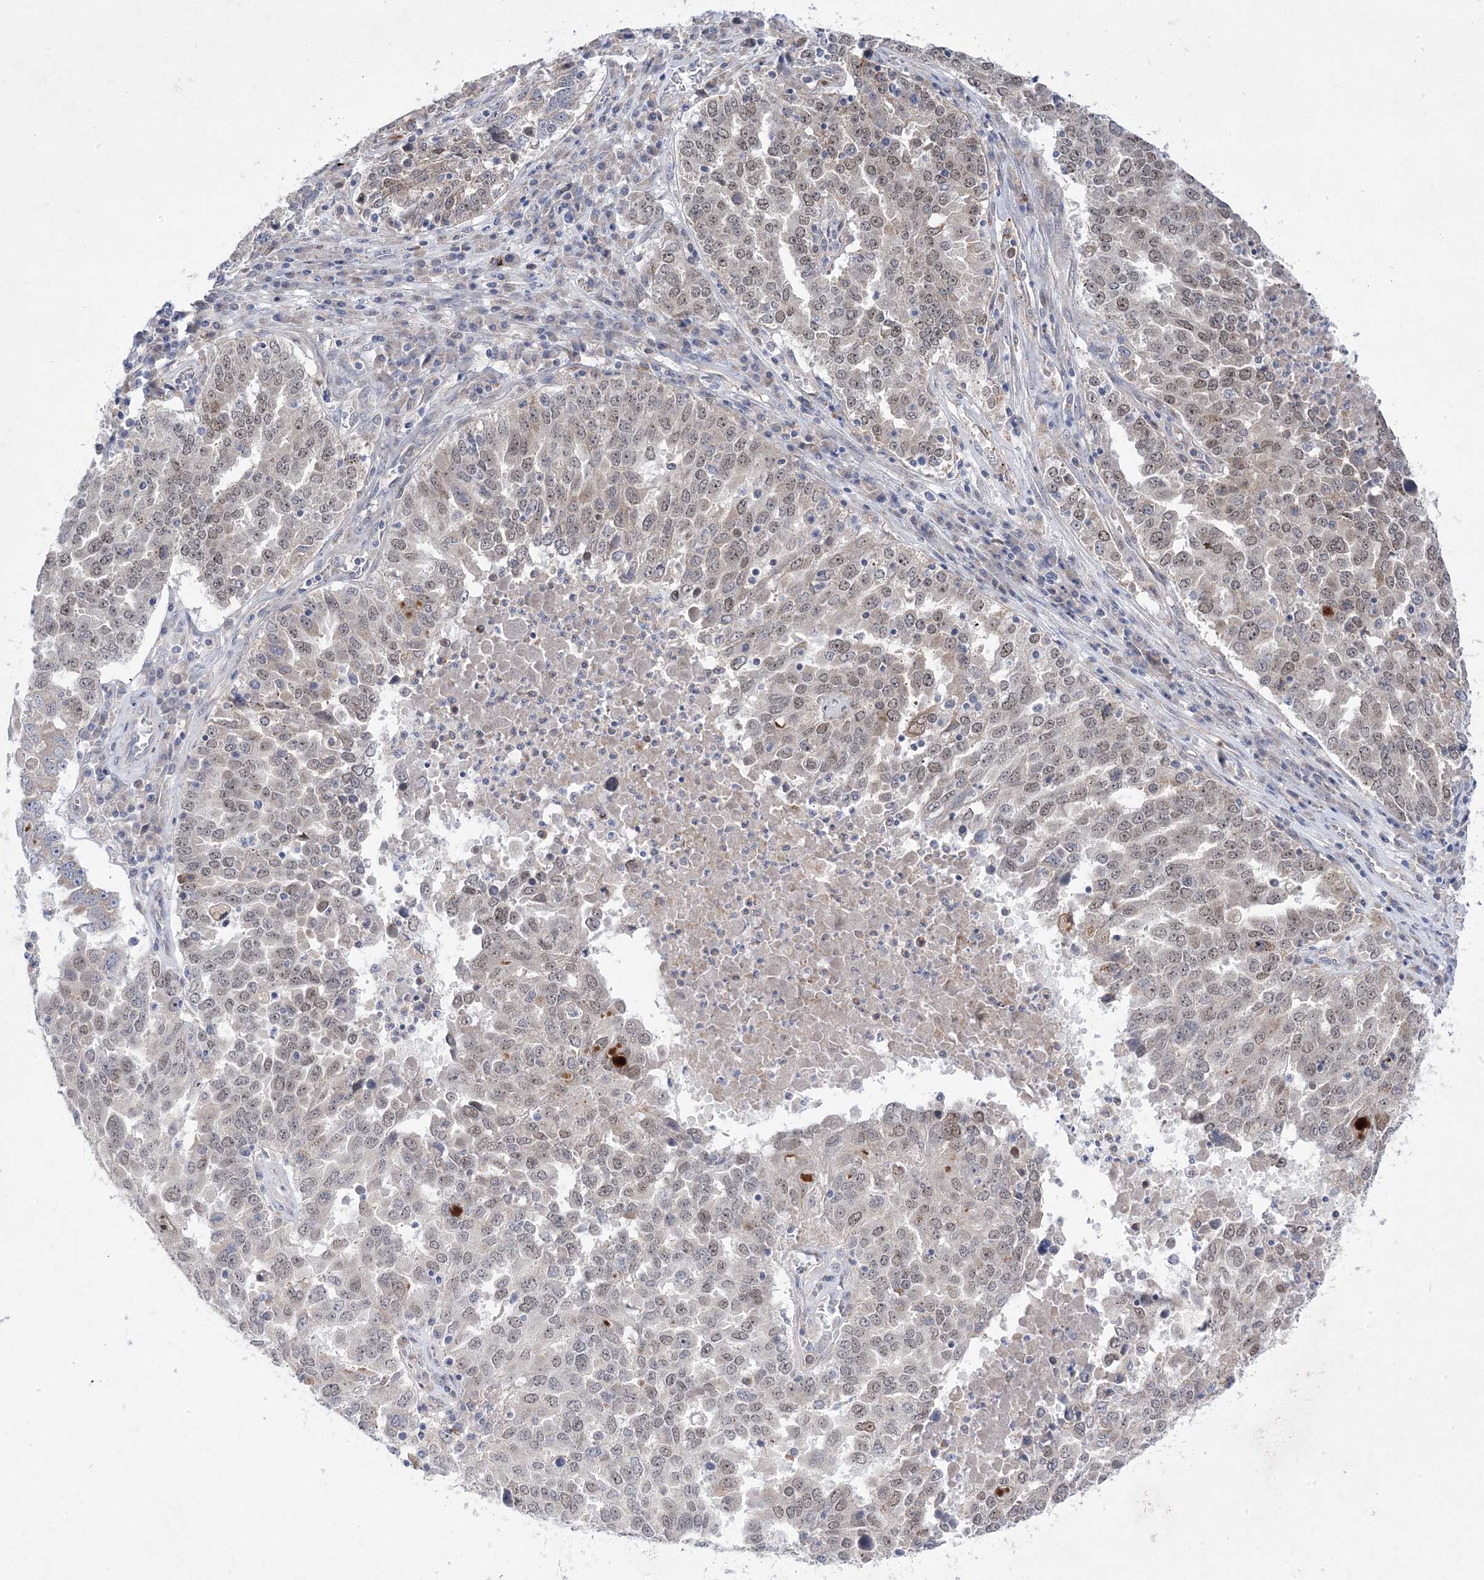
{"staining": {"intensity": "weak", "quantity": "25%-75%", "location": "nuclear"}, "tissue": "ovarian cancer", "cell_type": "Tumor cells", "image_type": "cancer", "snomed": [{"axis": "morphology", "description": "Carcinoma, endometroid"}, {"axis": "topography", "description": "Ovary"}], "caption": "Protein analysis of ovarian cancer (endometroid carcinoma) tissue displays weak nuclear positivity in approximately 25%-75% of tumor cells.", "gene": "ANAPC1", "patient": {"sex": "female", "age": 62}}